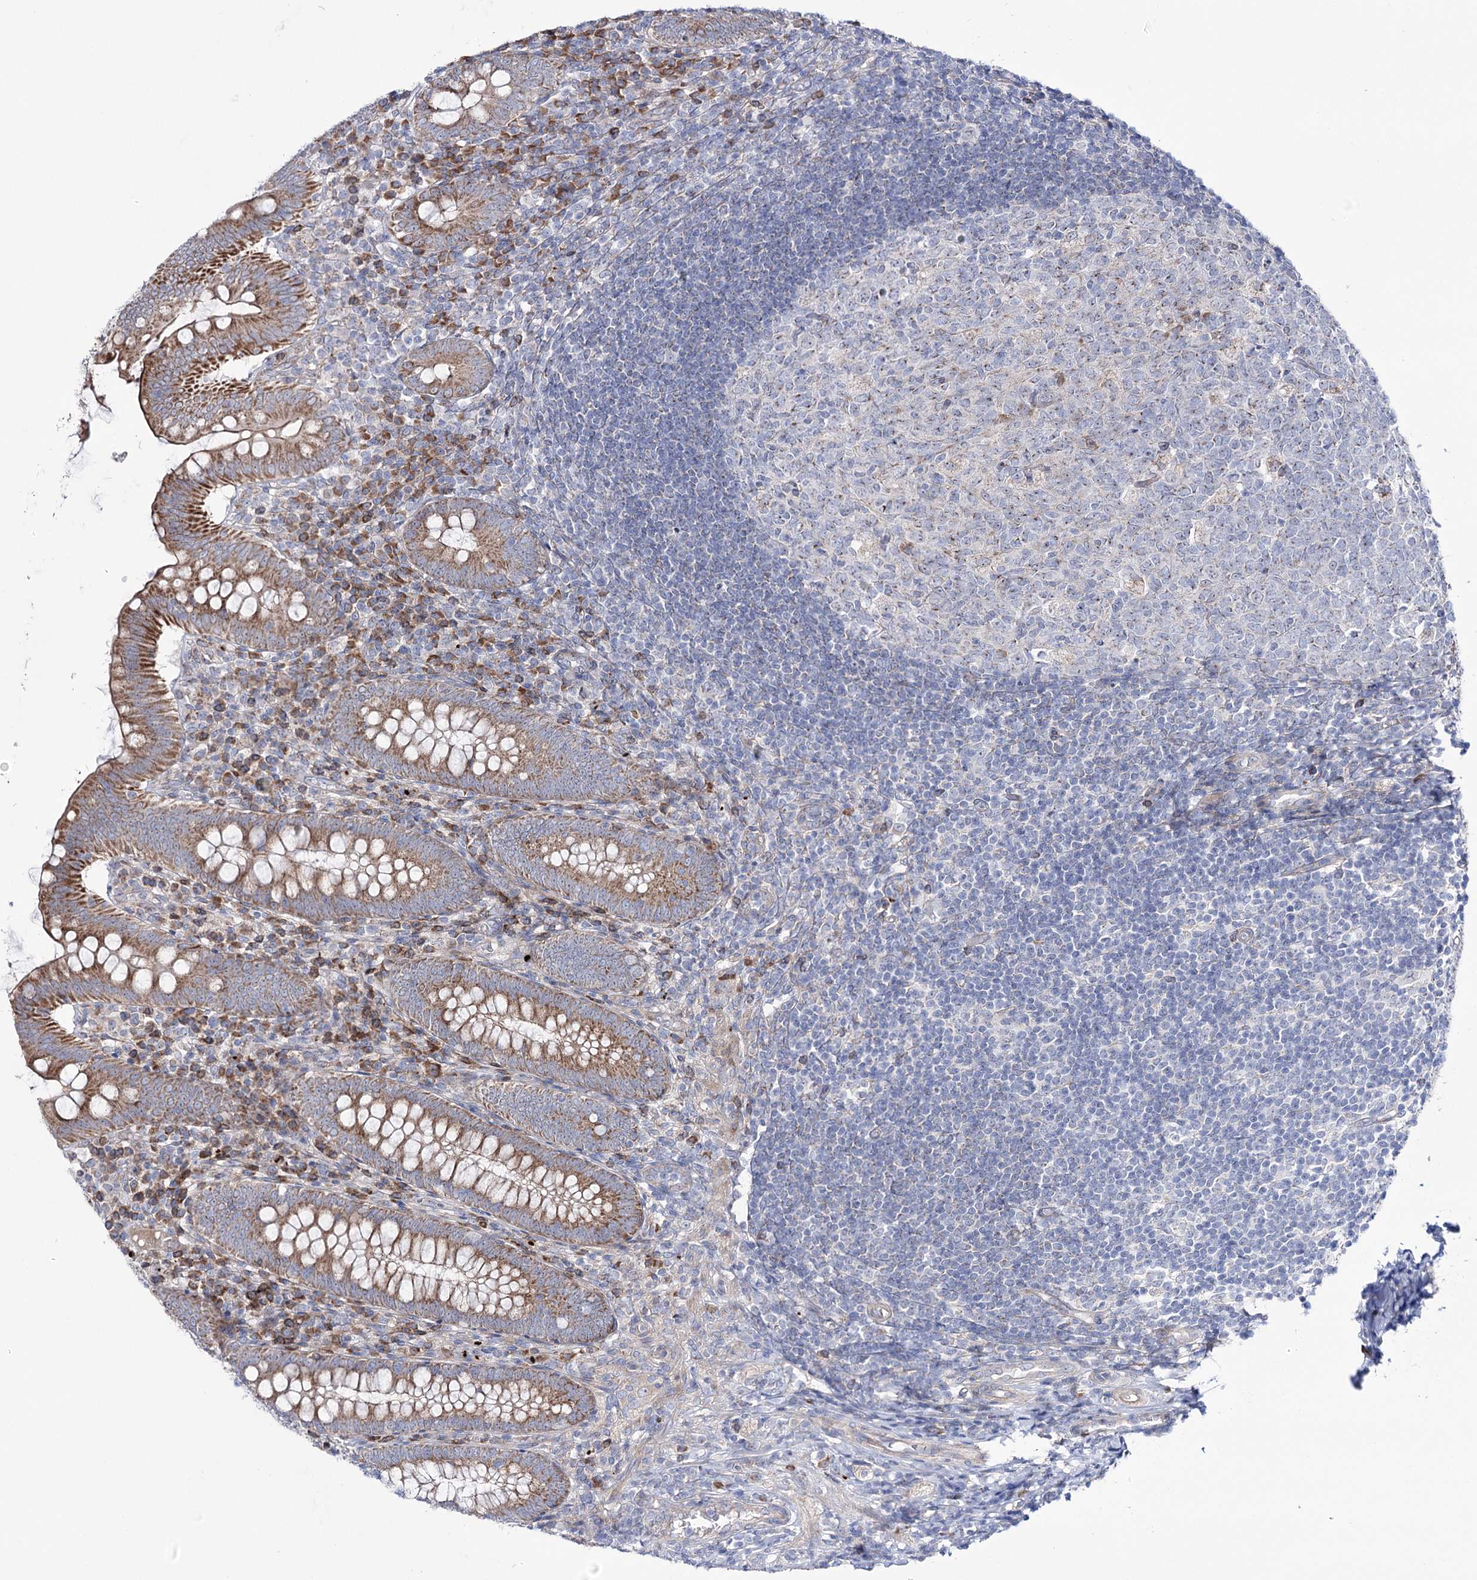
{"staining": {"intensity": "moderate", "quantity": ">75%", "location": "cytoplasmic/membranous"}, "tissue": "appendix", "cell_type": "Glandular cells", "image_type": "normal", "snomed": [{"axis": "morphology", "description": "Normal tissue, NOS"}, {"axis": "topography", "description": "Appendix"}], "caption": "This micrograph demonstrates immunohistochemistry staining of unremarkable appendix, with medium moderate cytoplasmic/membranous staining in approximately >75% of glandular cells.", "gene": "METTL5", "patient": {"sex": "male", "age": 14}}